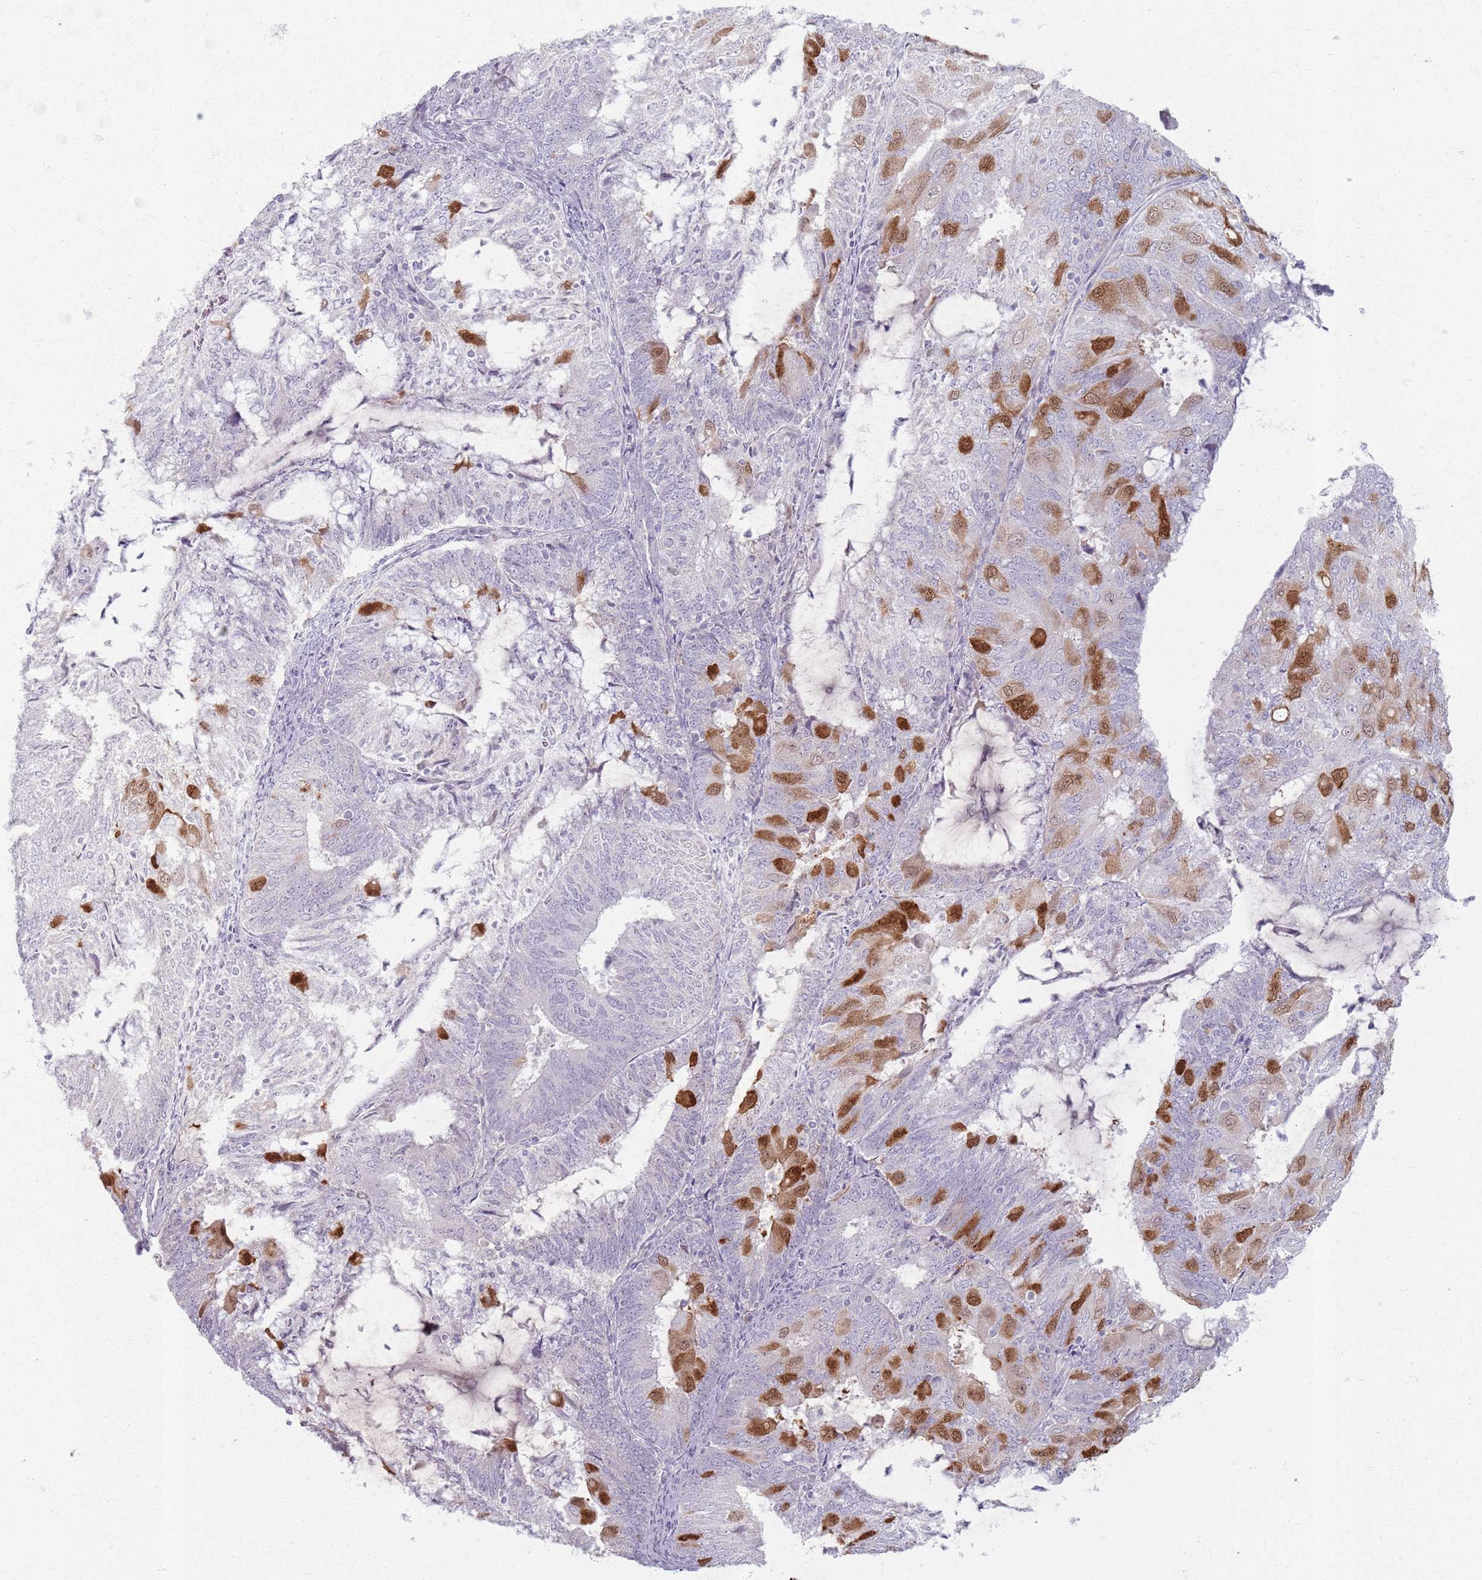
{"staining": {"intensity": "strong", "quantity": "<25%", "location": "cytoplasmic/membranous"}, "tissue": "endometrial cancer", "cell_type": "Tumor cells", "image_type": "cancer", "snomed": [{"axis": "morphology", "description": "Adenocarcinoma, NOS"}, {"axis": "topography", "description": "Endometrium"}], "caption": "Brown immunohistochemical staining in human adenocarcinoma (endometrial) exhibits strong cytoplasmic/membranous expression in about <25% of tumor cells.", "gene": "CRIPT", "patient": {"sex": "female", "age": 81}}